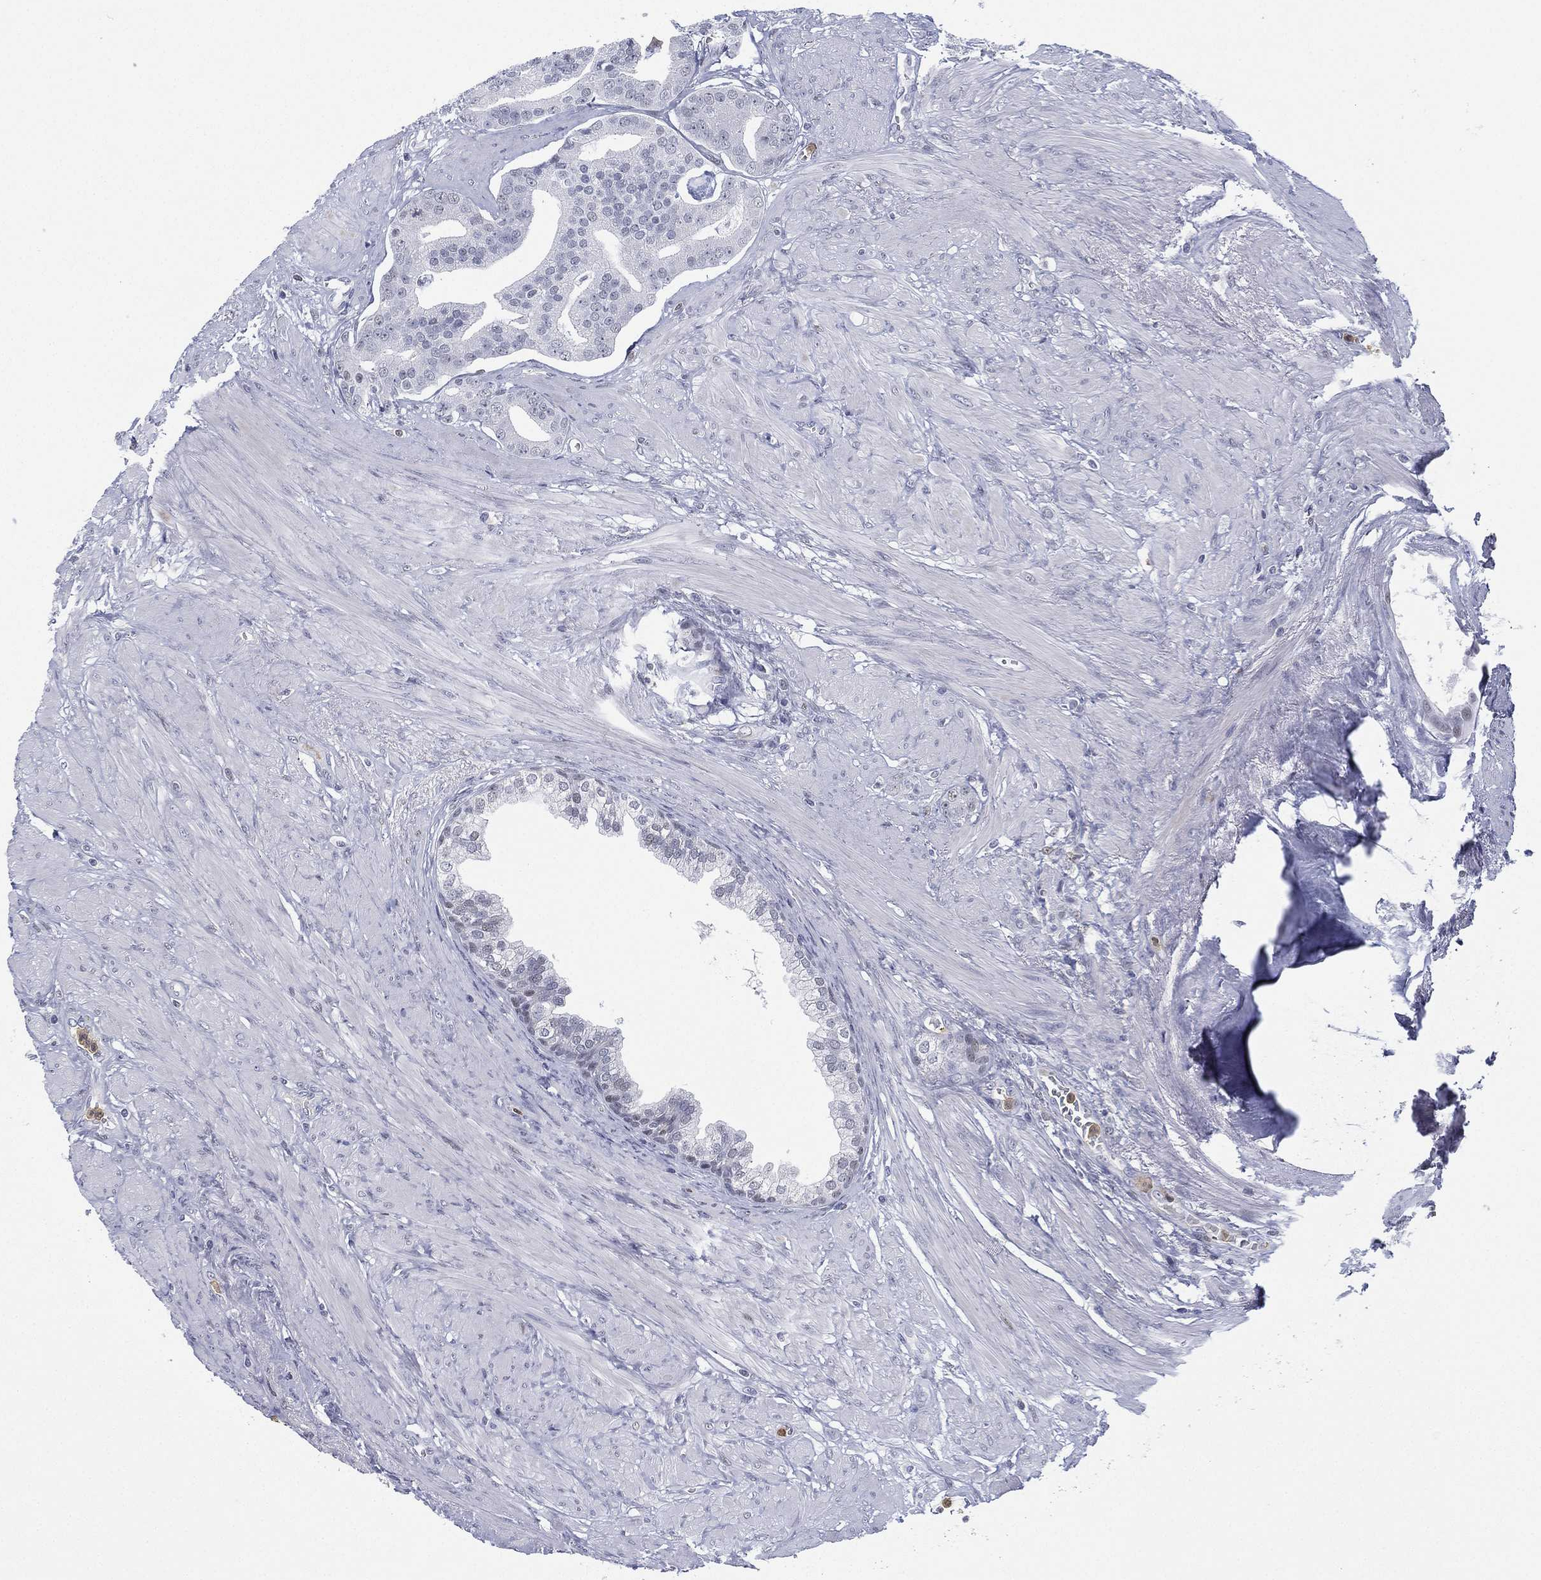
{"staining": {"intensity": "negative", "quantity": "none", "location": "none"}, "tissue": "prostate cancer", "cell_type": "Tumor cells", "image_type": "cancer", "snomed": [{"axis": "morphology", "description": "Adenocarcinoma, NOS"}, {"axis": "topography", "description": "Prostate"}], "caption": "High magnification brightfield microscopy of prostate cancer stained with DAB (brown) and counterstained with hematoxylin (blue): tumor cells show no significant positivity.", "gene": "ZNF711", "patient": {"sex": "male", "age": 69}}